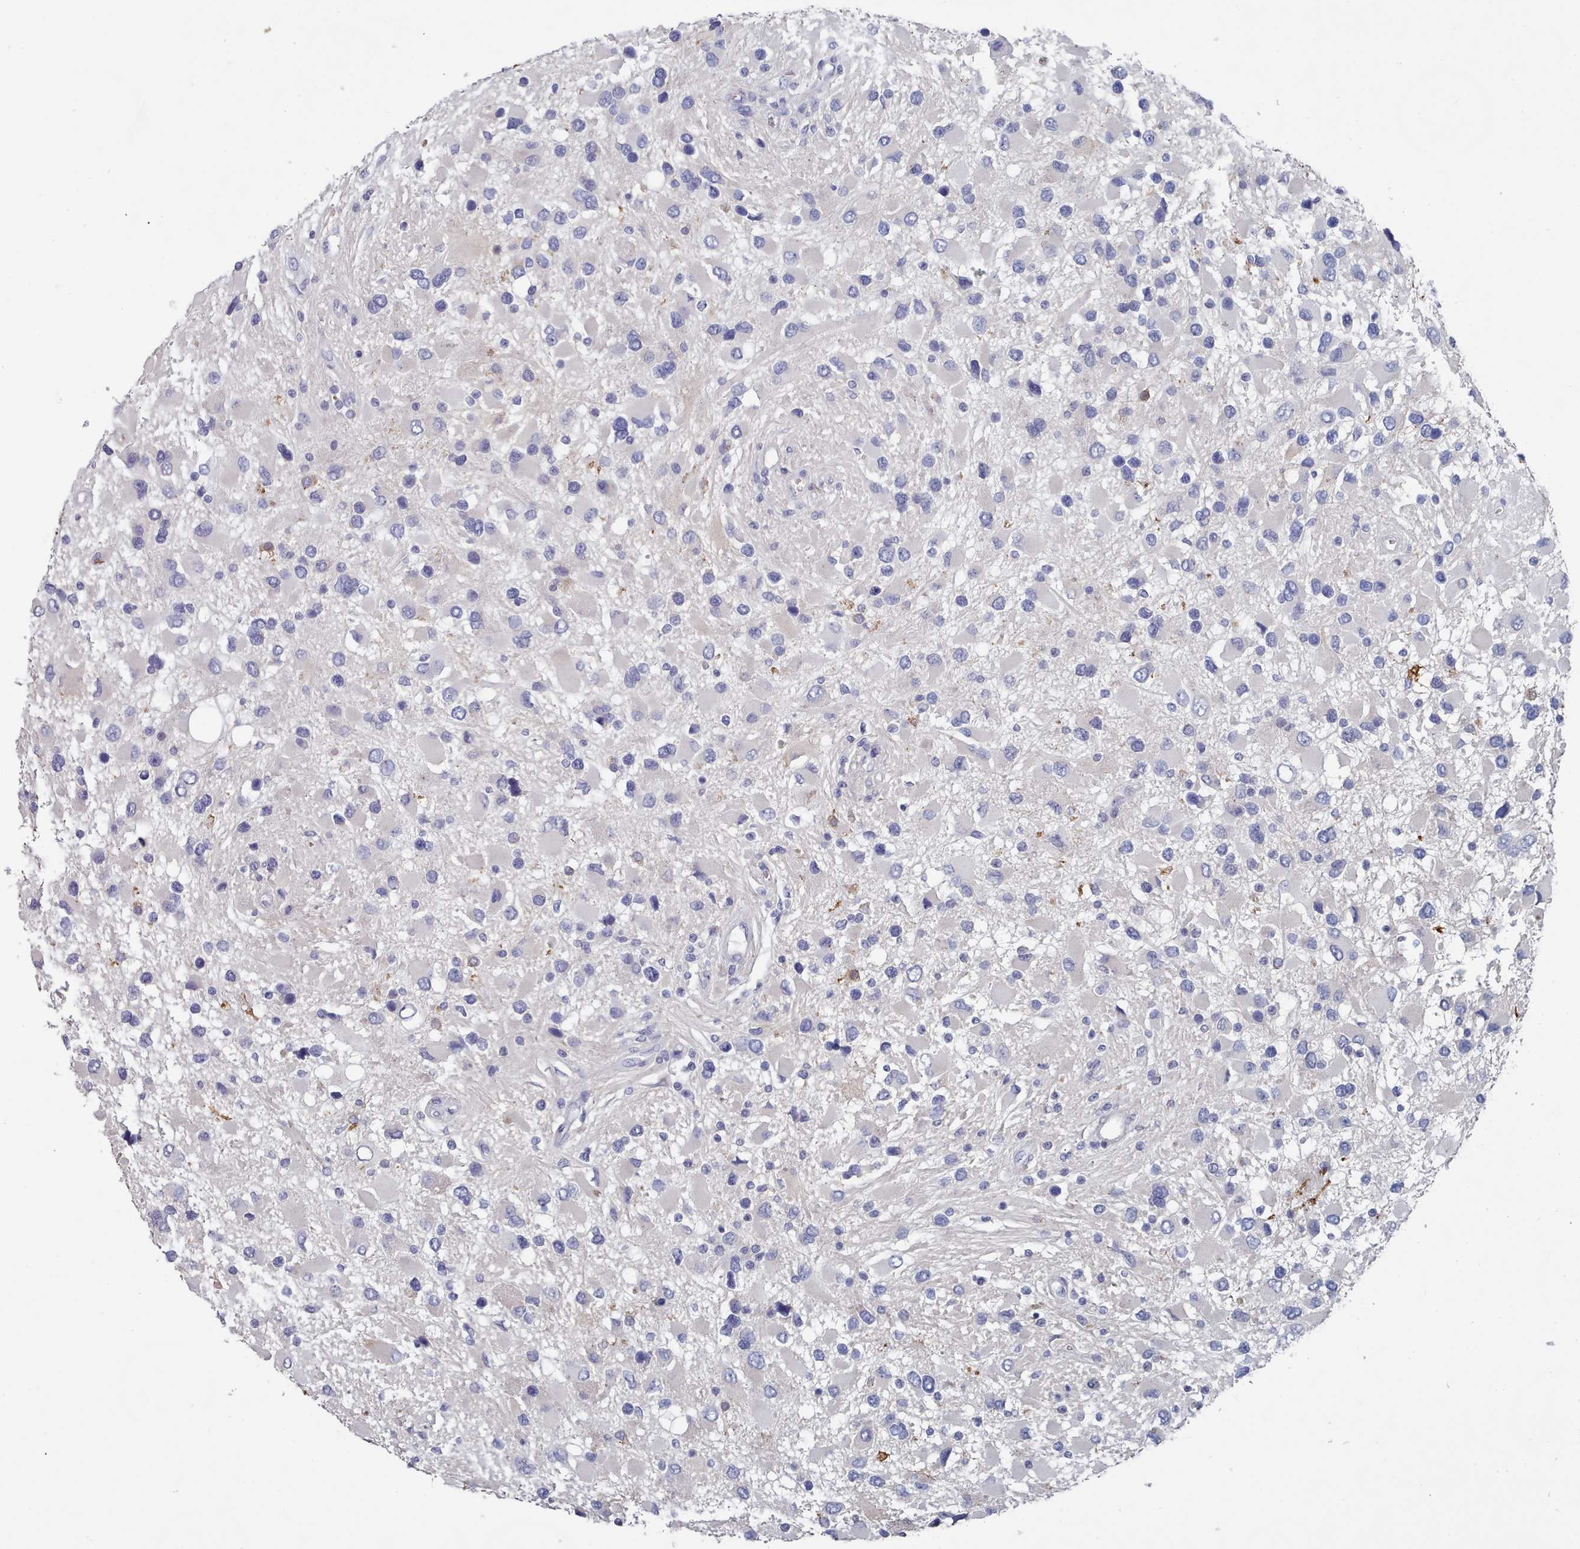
{"staining": {"intensity": "negative", "quantity": "none", "location": "none"}, "tissue": "glioma", "cell_type": "Tumor cells", "image_type": "cancer", "snomed": [{"axis": "morphology", "description": "Glioma, malignant, High grade"}, {"axis": "topography", "description": "Brain"}], "caption": "High-grade glioma (malignant) stained for a protein using IHC exhibits no positivity tumor cells.", "gene": "ACAD11", "patient": {"sex": "male", "age": 53}}